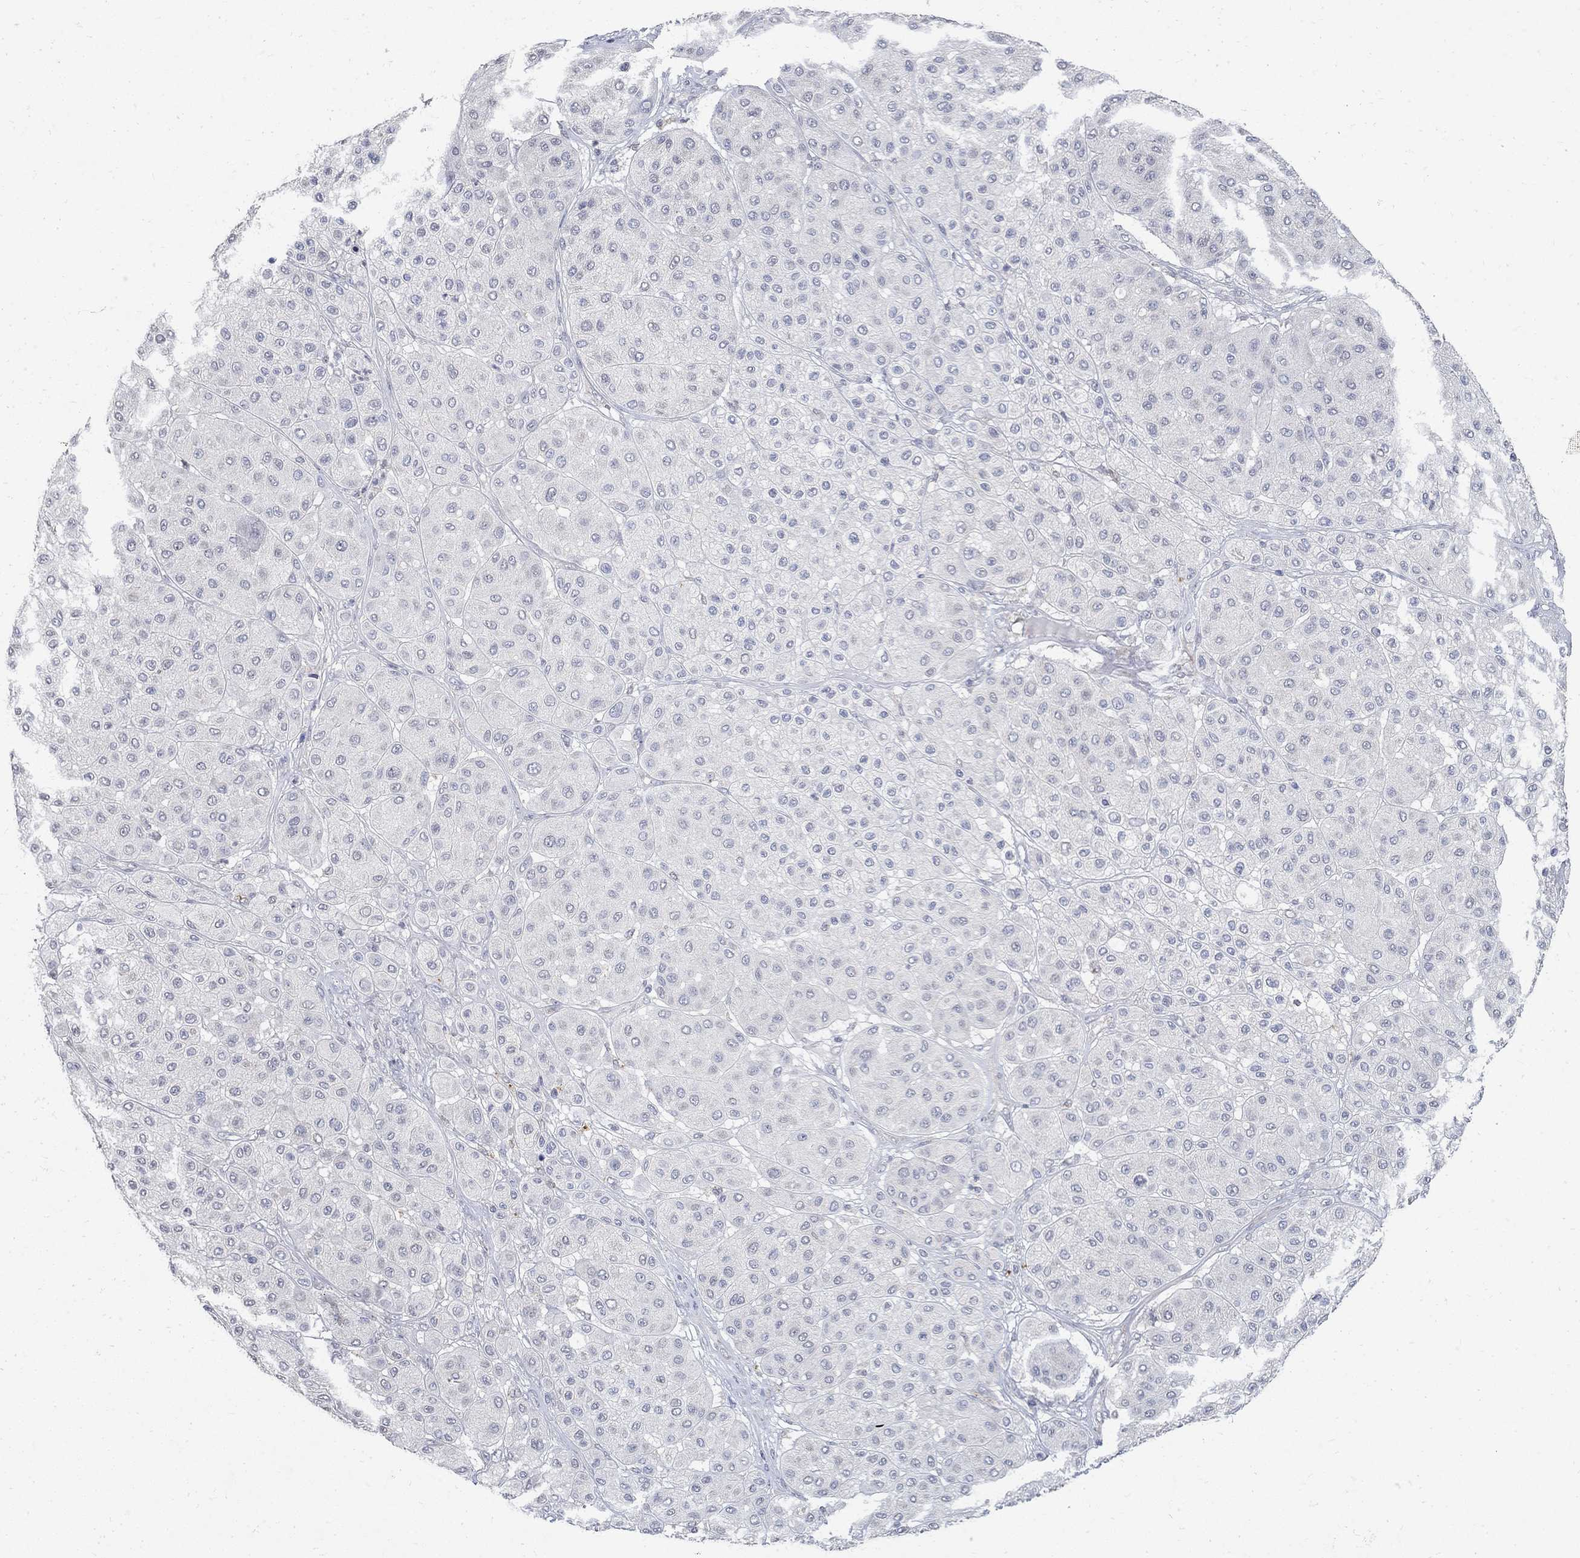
{"staining": {"intensity": "negative", "quantity": "none", "location": "none"}, "tissue": "melanoma", "cell_type": "Tumor cells", "image_type": "cancer", "snomed": [{"axis": "morphology", "description": "Malignant melanoma, Metastatic site"}, {"axis": "topography", "description": "Smooth muscle"}], "caption": "A high-resolution image shows immunohistochemistry (IHC) staining of melanoma, which displays no significant positivity in tumor cells.", "gene": "TMEM169", "patient": {"sex": "male", "age": 41}}